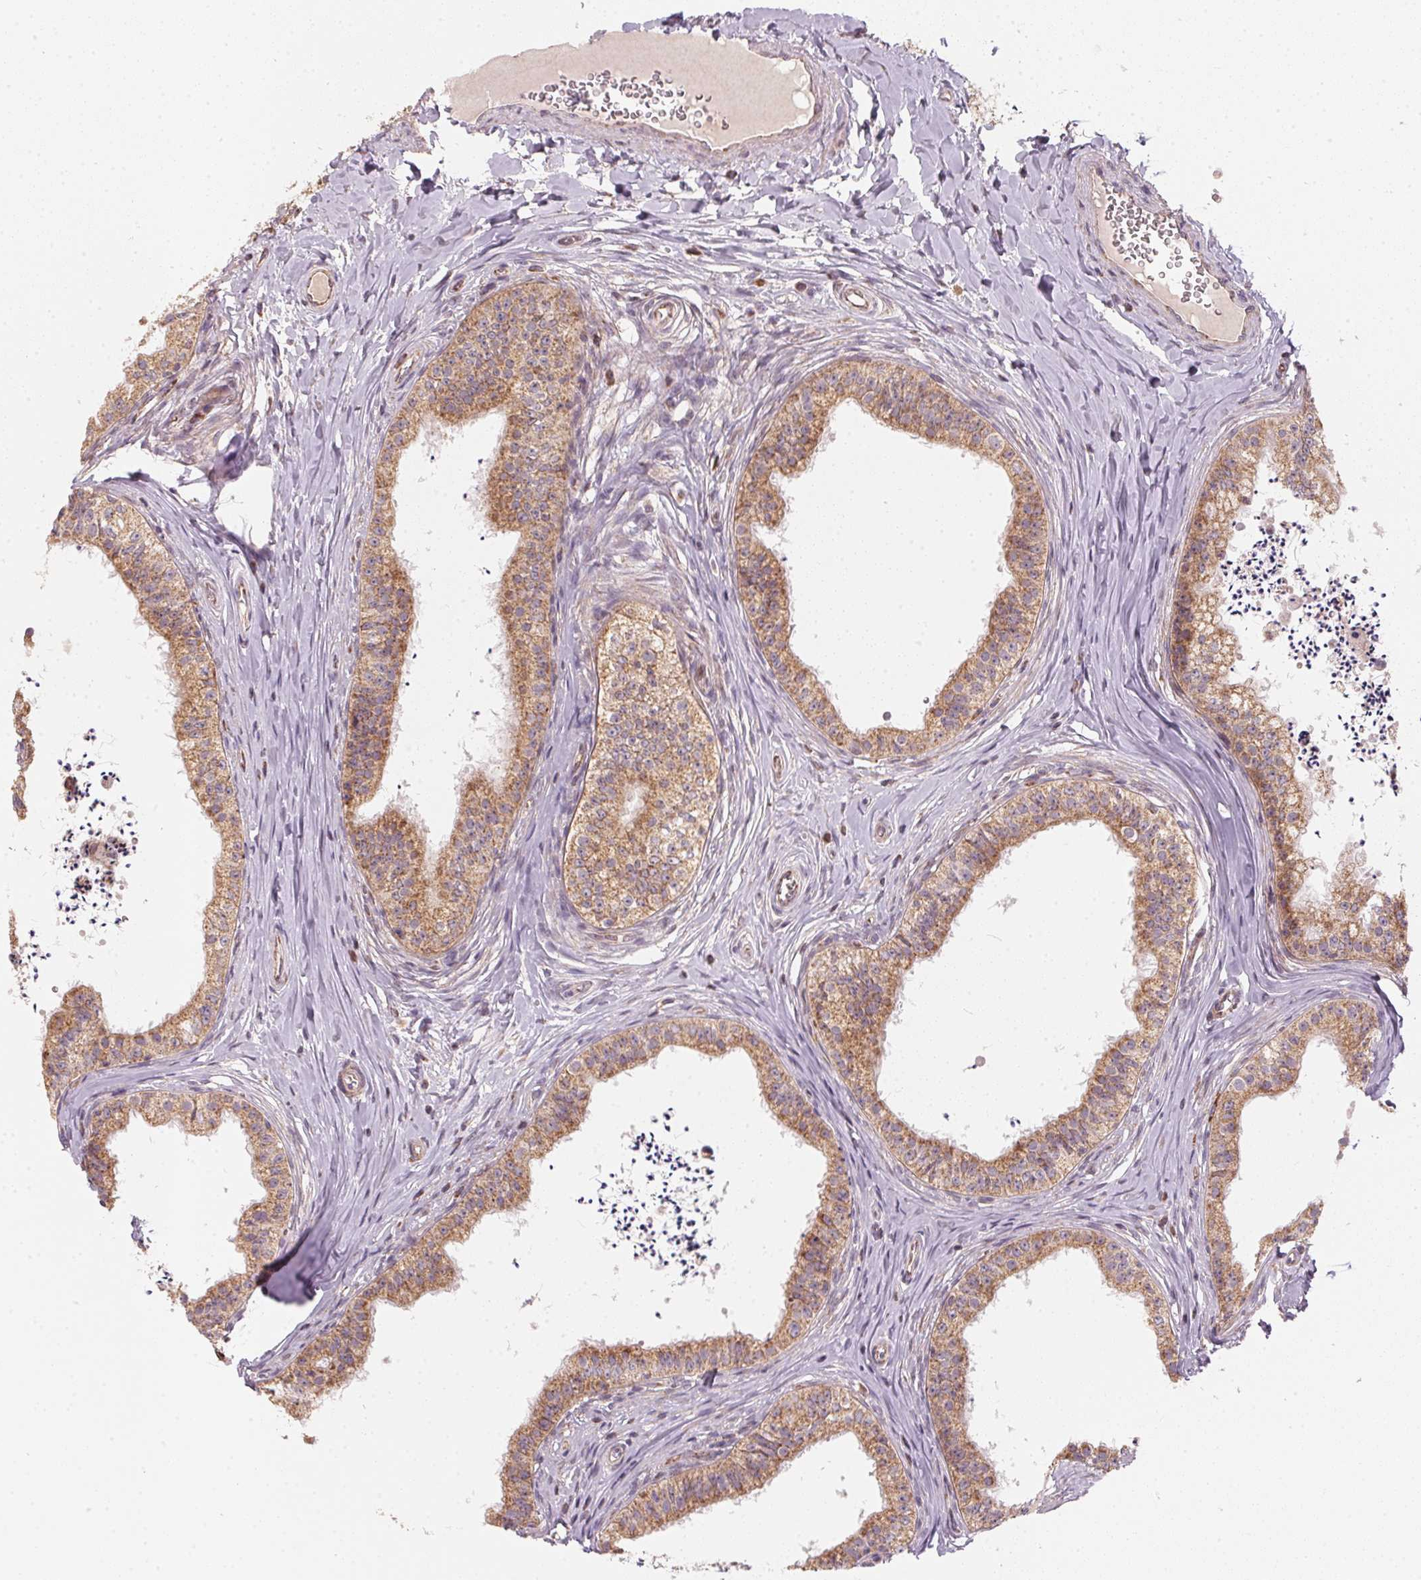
{"staining": {"intensity": "moderate", "quantity": "25%-75%", "location": "cytoplasmic/membranous"}, "tissue": "epididymis", "cell_type": "Glandular cells", "image_type": "normal", "snomed": [{"axis": "morphology", "description": "Normal tissue, NOS"}, {"axis": "topography", "description": "Epididymis"}], "caption": "Glandular cells show medium levels of moderate cytoplasmic/membranous staining in approximately 25%-75% of cells in benign epididymis. (DAB IHC, brown staining for protein, blue staining for nuclei).", "gene": "MATCAP1", "patient": {"sex": "male", "age": 24}}